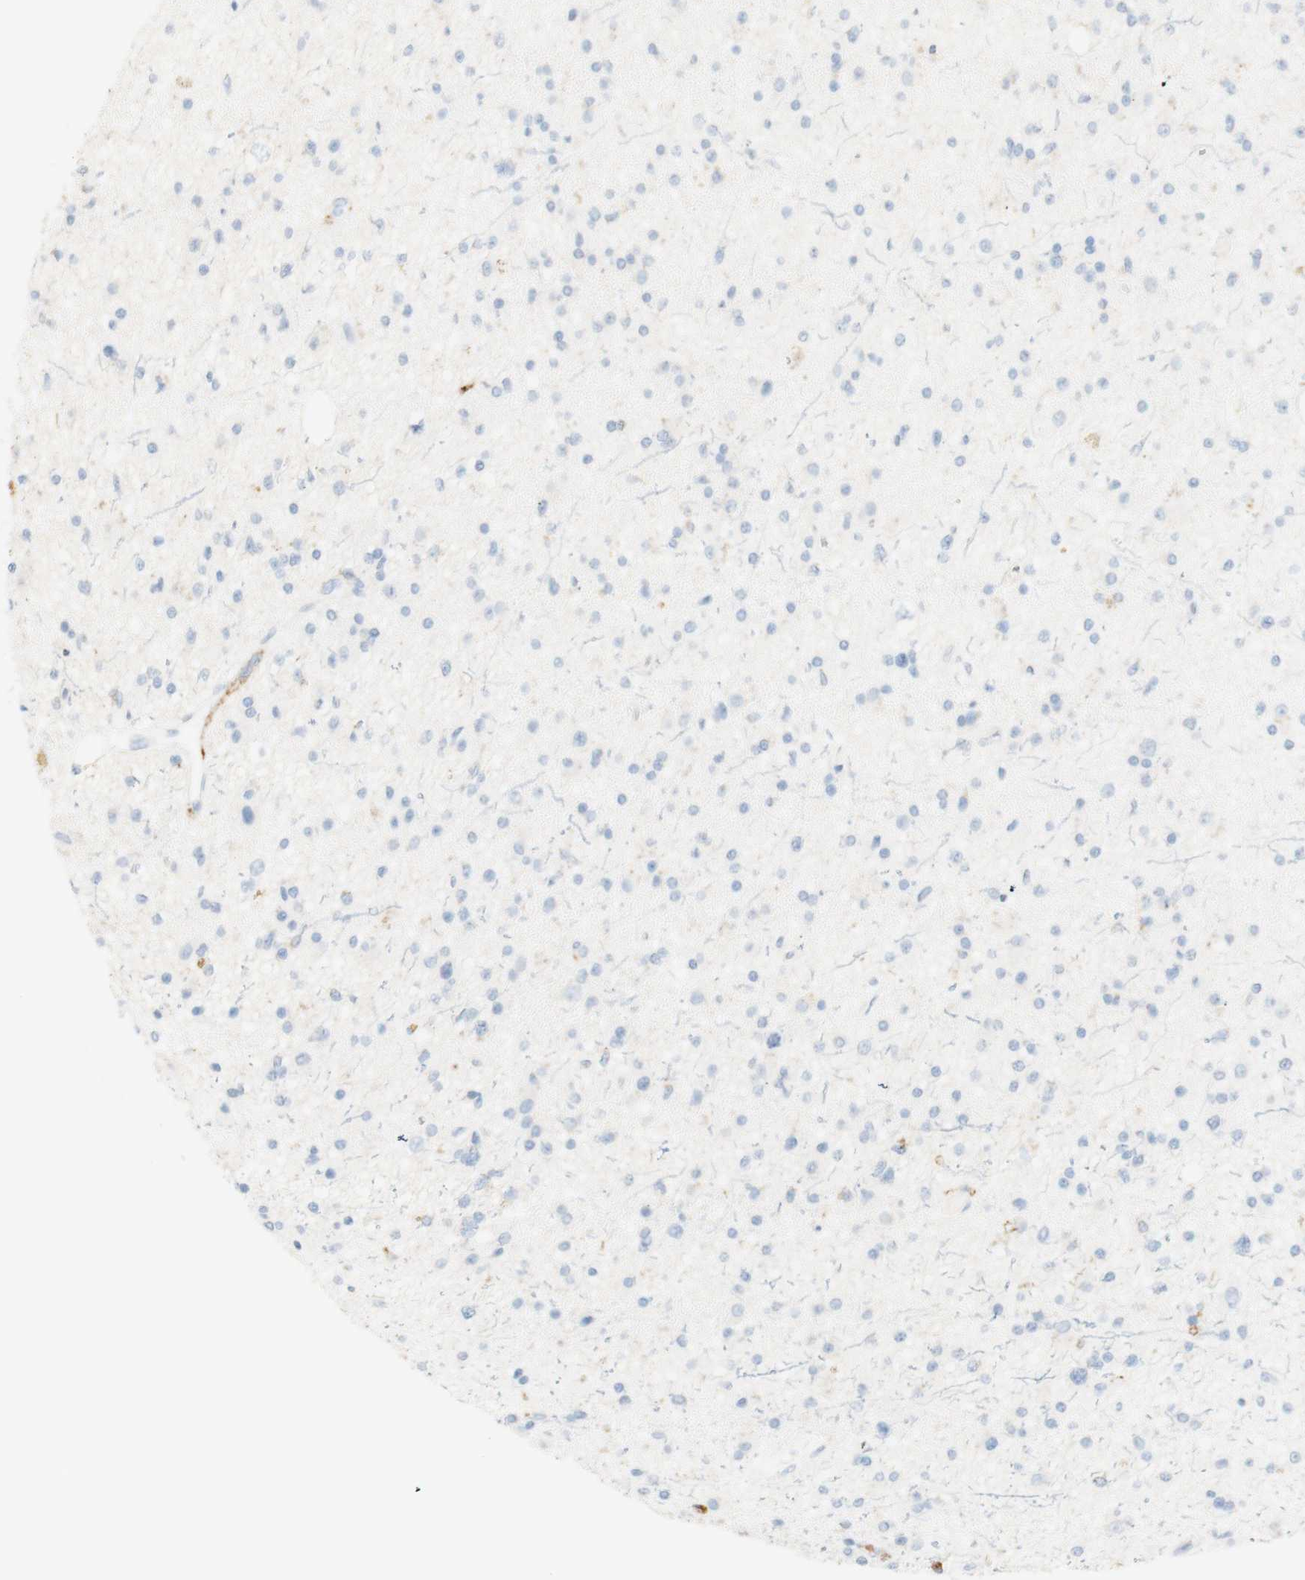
{"staining": {"intensity": "negative", "quantity": "none", "location": "none"}, "tissue": "glioma", "cell_type": "Tumor cells", "image_type": "cancer", "snomed": [{"axis": "morphology", "description": "Glioma, malignant, High grade"}, {"axis": "topography", "description": "Brain"}], "caption": "Immunohistochemistry (IHC) micrograph of neoplastic tissue: human glioma stained with DAB shows no significant protein positivity in tumor cells.", "gene": "ART3", "patient": {"sex": "male", "age": 33}}